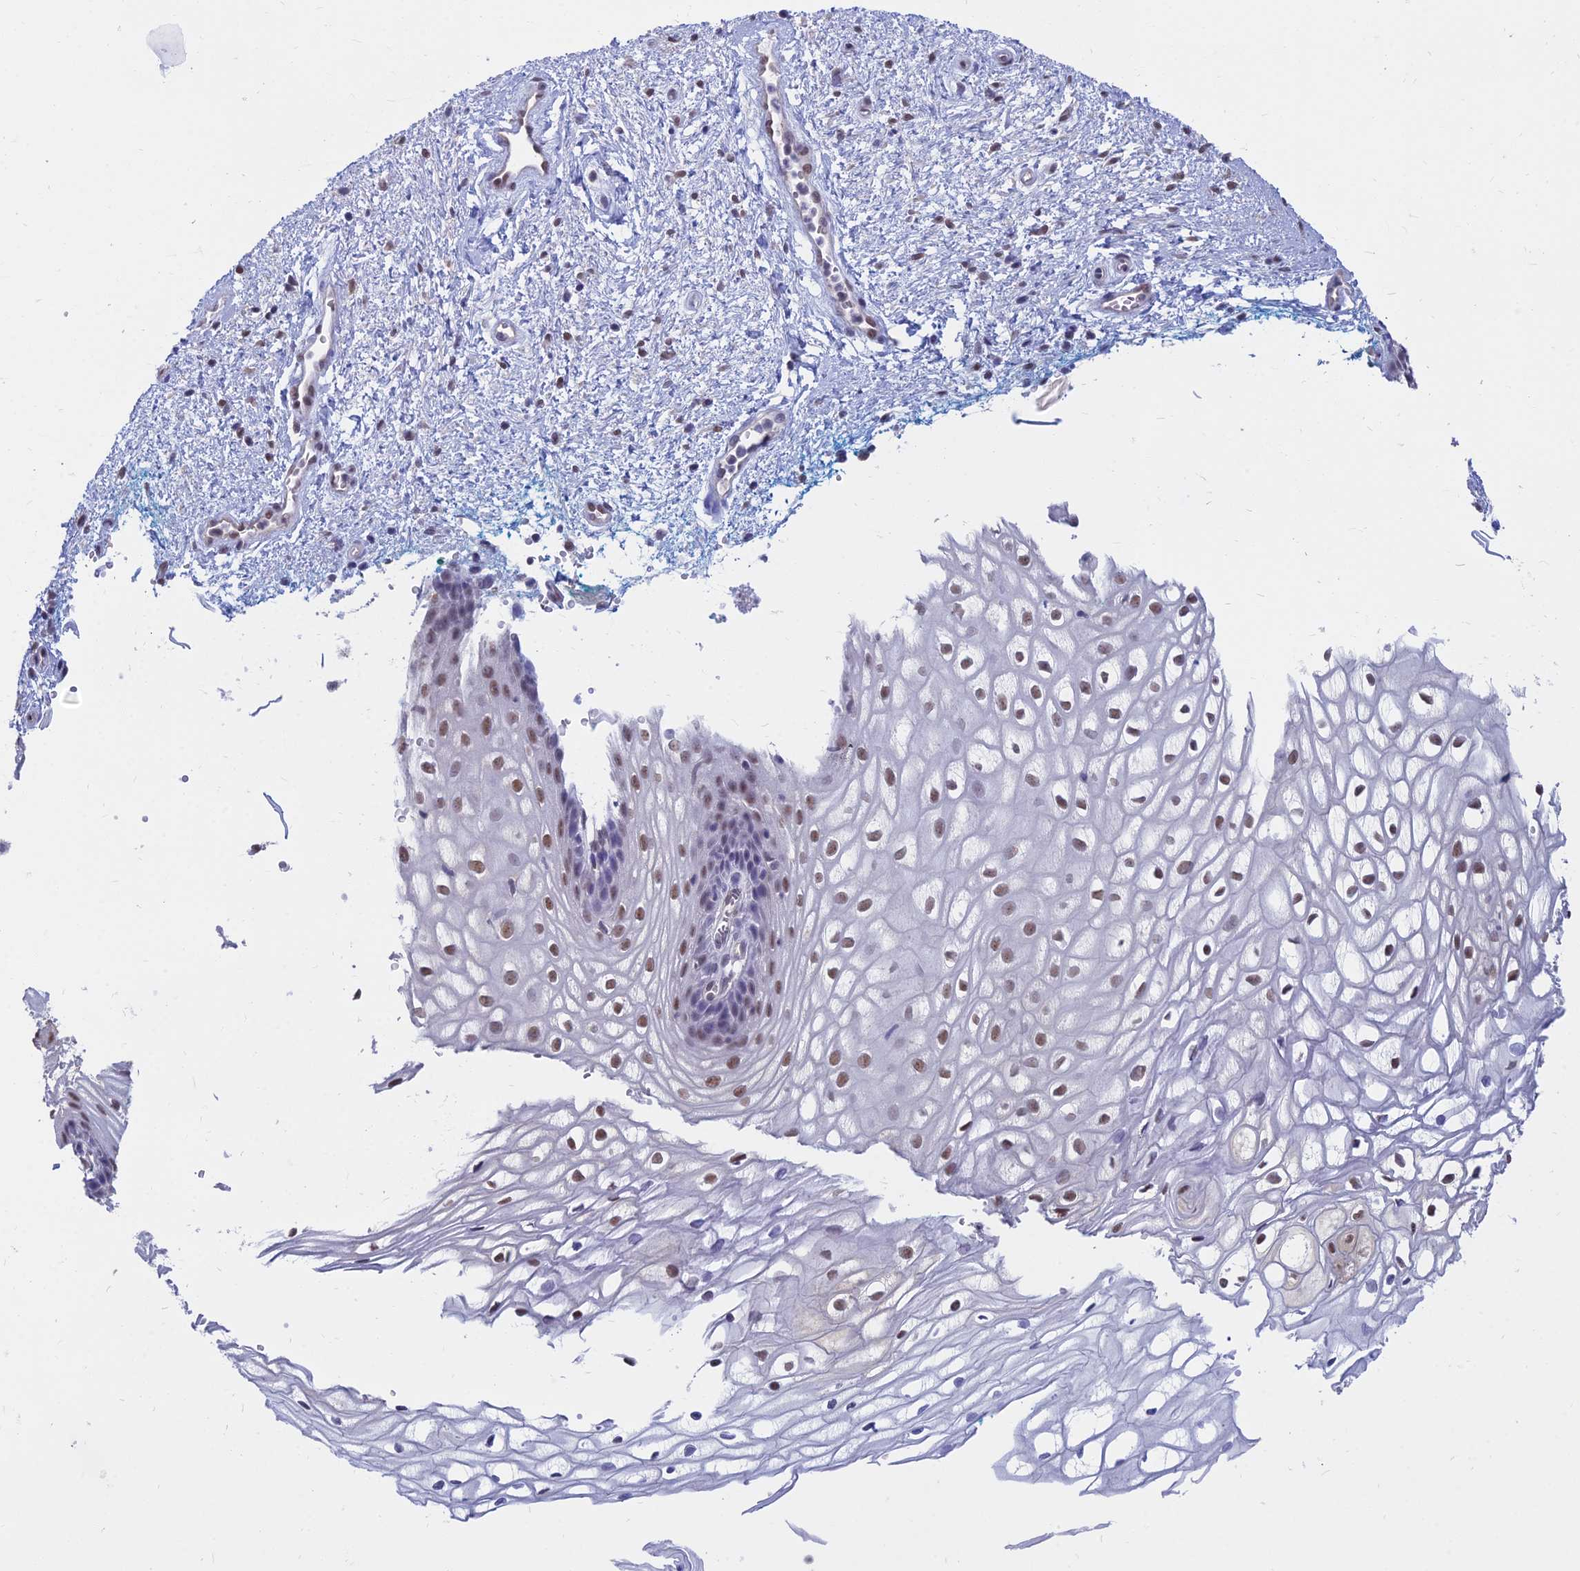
{"staining": {"intensity": "moderate", "quantity": "25%-75%", "location": "nuclear"}, "tissue": "vagina", "cell_type": "Squamous epithelial cells", "image_type": "normal", "snomed": [{"axis": "morphology", "description": "Normal tissue, NOS"}, {"axis": "topography", "description": "Vagina"}], "caption": "Protein analysis of unremarkable vagina shows moderate nuclear staining in about 25%-75% of squamous epithelial cells.", "gene": "SRSF7", "patient": {"sex": "female", "age": 34}}